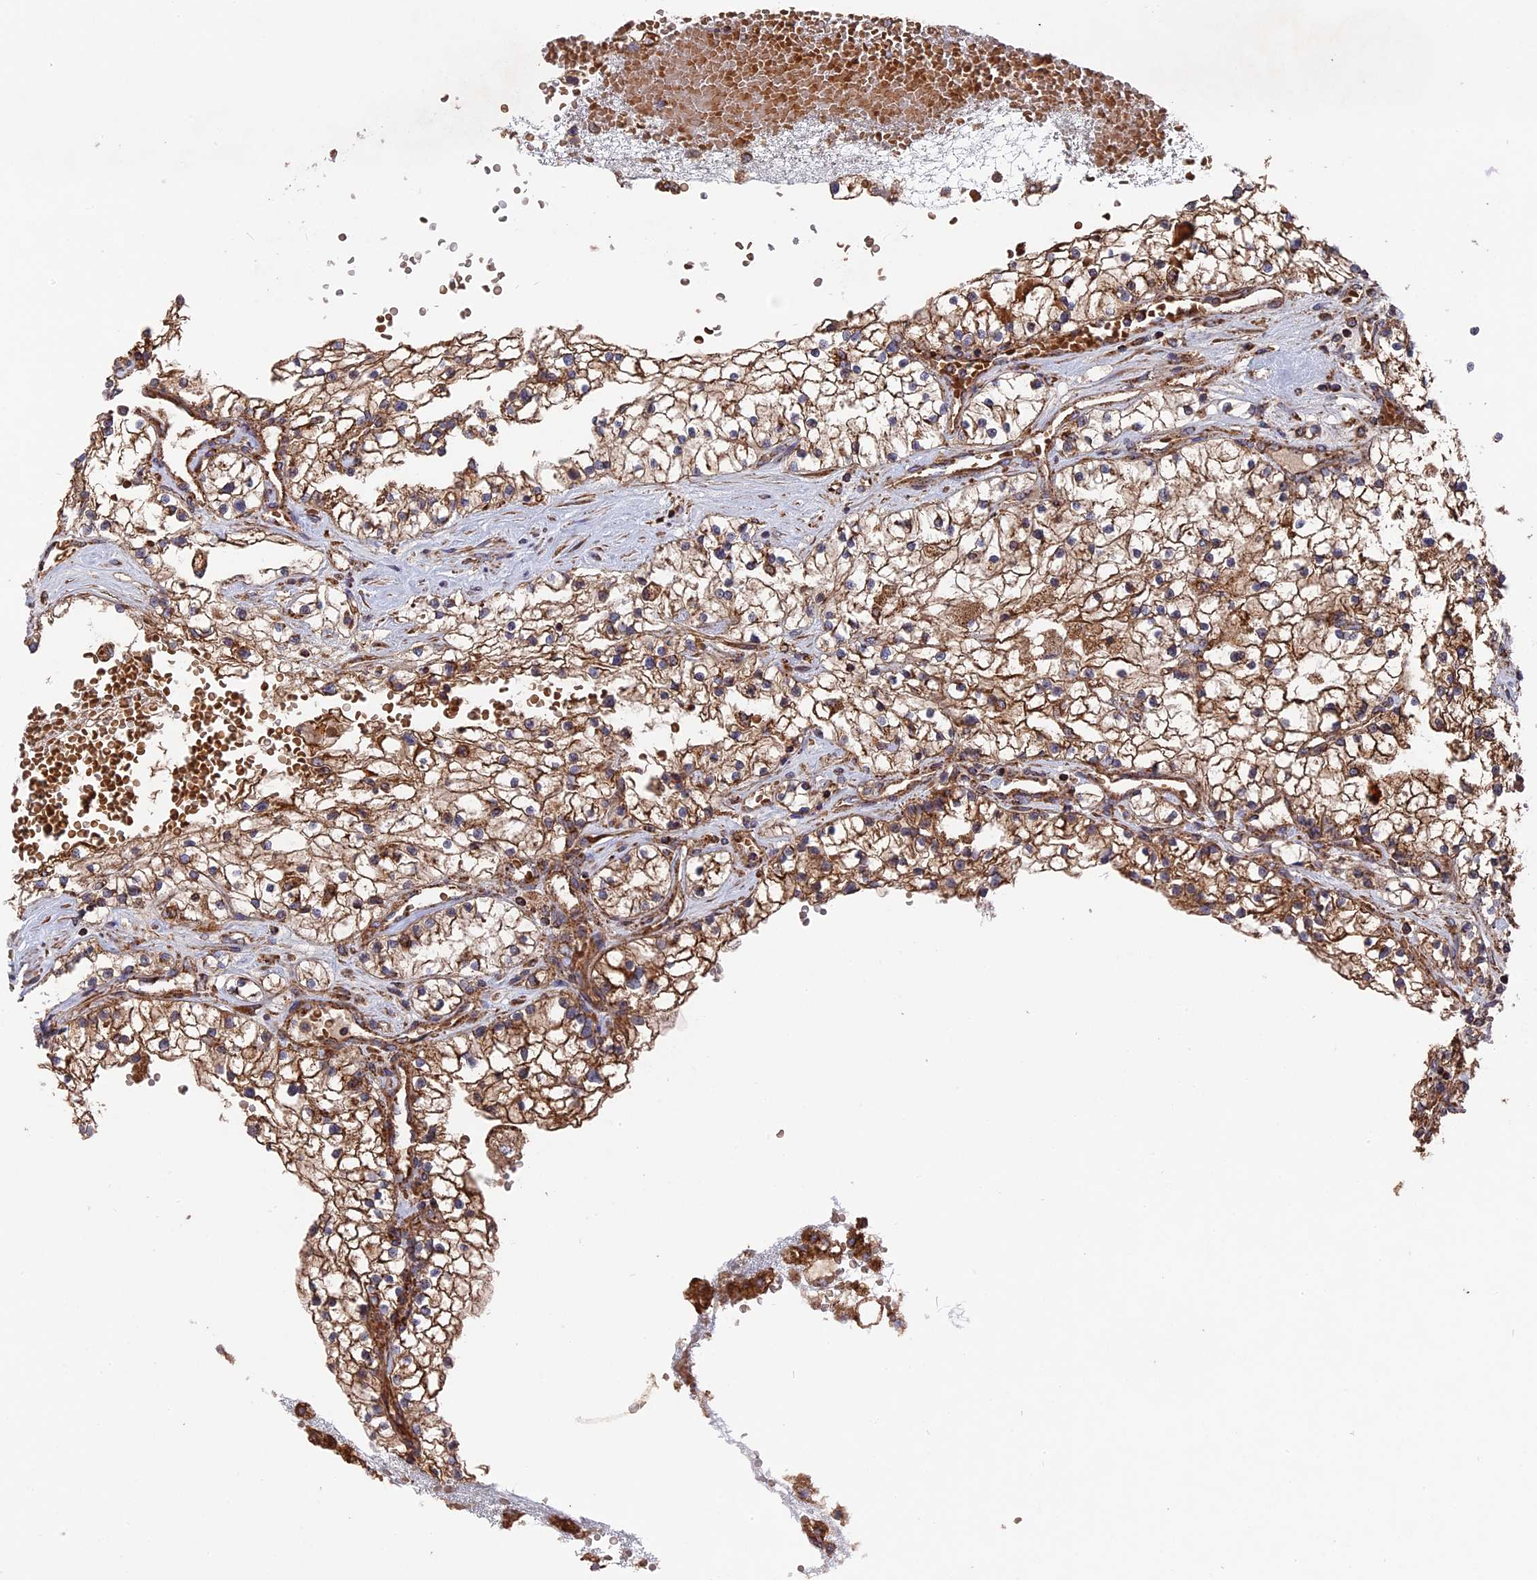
{"staining": {"intensity": "strong", "quantity": ">75%", "location": "cytoplasmic/membranous"}, "tissue": "renal cancer", "cell_type": "Tumor cells", "image_type": "cancer", "snomed": [{"axis": "morphology", "description": "Normal tissue, NOS"}, {"axis": "morphology", "description": "Adenocarcinoma, NOS"}, {"axis": "topography", "description": "Kidney"}], "caption": "Protein staining of renal cancer tissue displays strong cytoplasmic/membranous positivity in approximately >75% of tumor cells. (IHC, brightfield microscopy, high magnification).", "gene": "TELO2", "patient": {"sex": "male", "age": 68}}